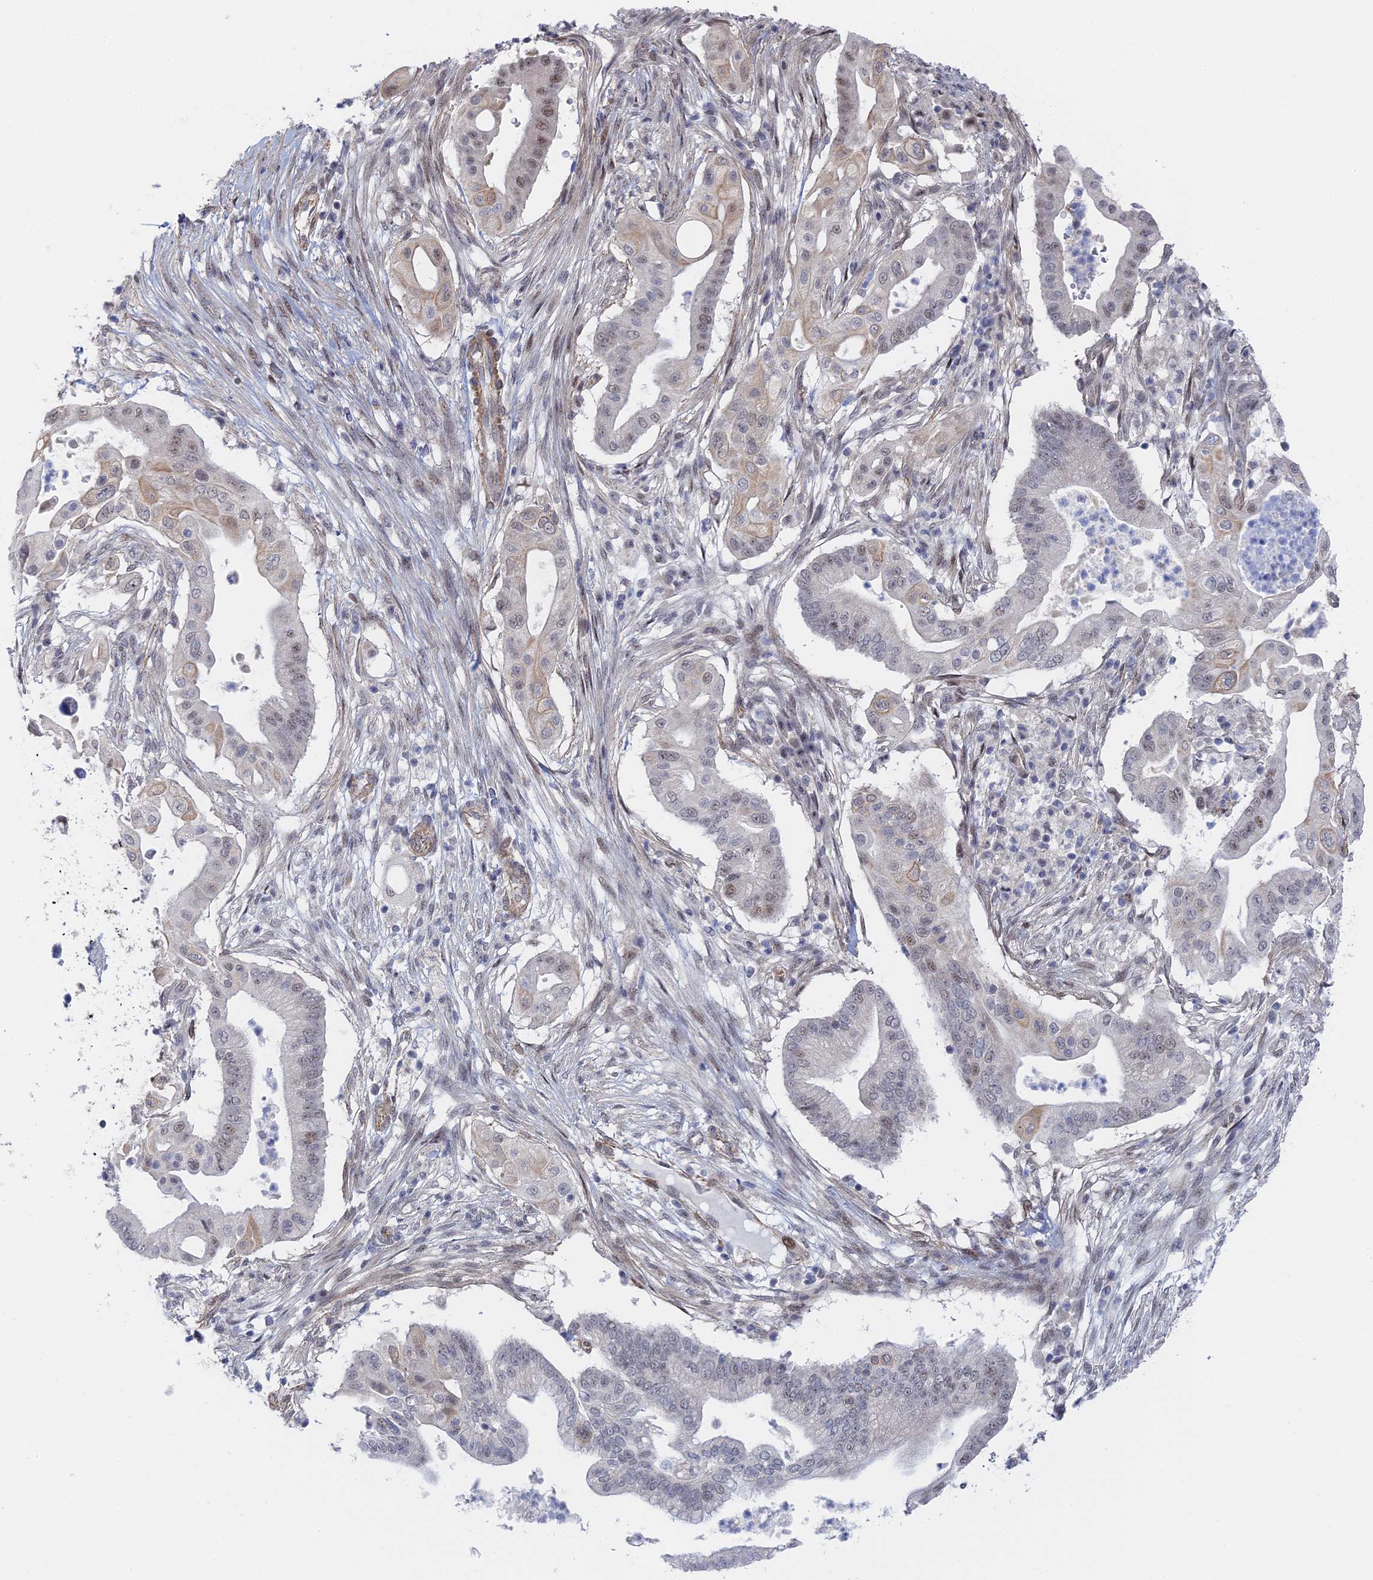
{"staining": {"intensity": "weak", "quantity": "25%-75%", "location": "nuclear"}, "tissue": "pancreatic cancer", "cell_type": "Tumor cells", "image_type": "cancer", "snomed": [{"axis": "morphology", "description": "Adenocarcinoma, NOS"}, {"axis": "topography", "description": "Pancreas"}], "caption": "This is an image of immunohistochemistry (IHC) staining of pancreatic cancer, which shows weak positivity in the nuclear of tumor cells.", "gene": "CFAP92", "patient": {"sex": "male", "age": 68}}